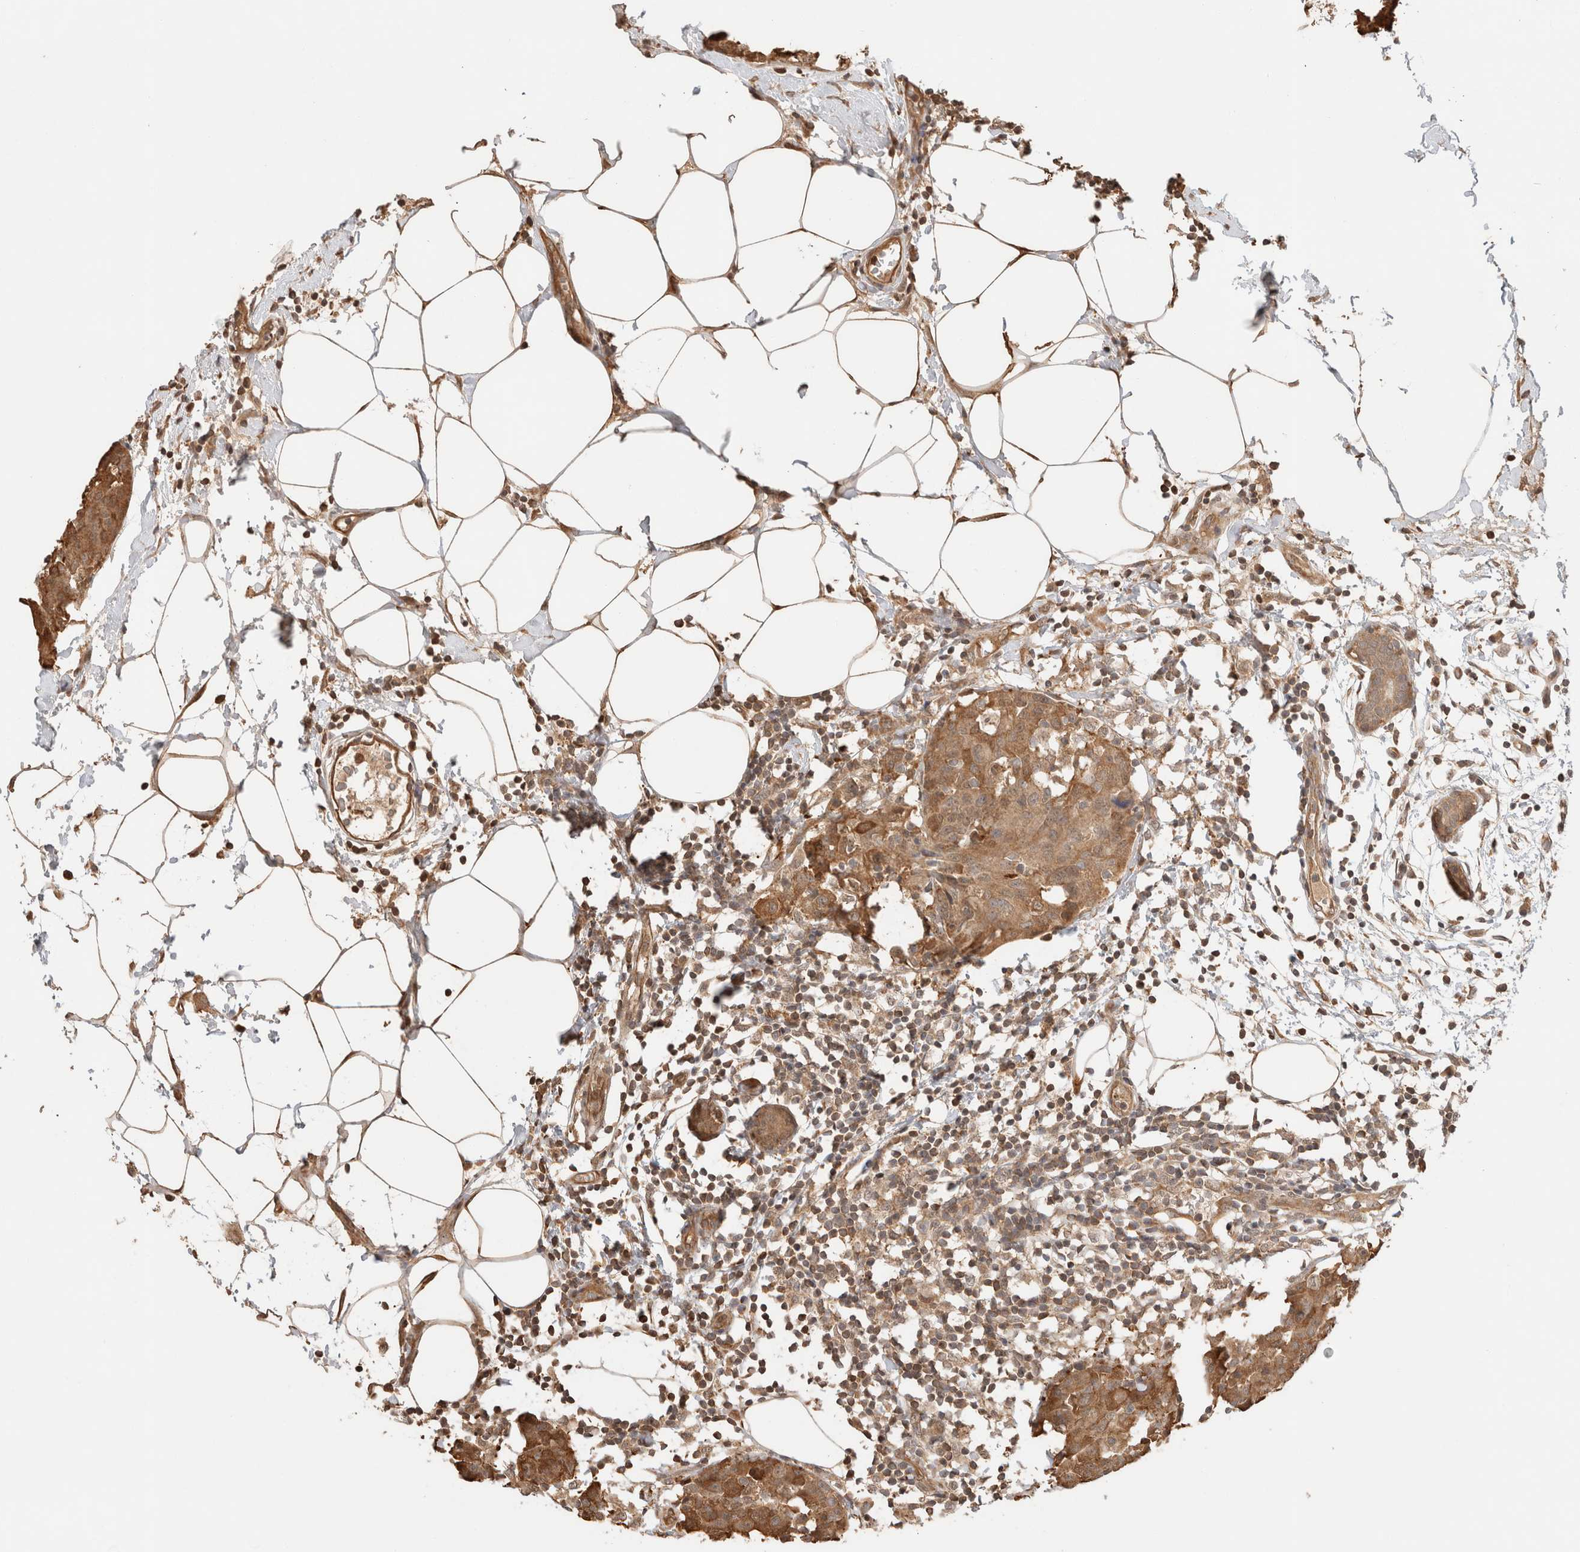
{"staining": {"intensity": "moderate", "quantity": ">75%", "location": "cytoplasmic/membranous"}, "tissue": "breast cancer", "cell_type": "Tumor cells", "image_type": "cancer", "snomed": [{"axis": "morphology", "description": "Normal tissue, NOS"}, {"axis": "morphology", "description": "Duct carcinoma"}, {"axis": "topography", "description": "Breast"}], "caption": "The photomicrograph demonstrates immunohistochemical staining of breast cancer (invasive ductal carcinoma). There is moderate cytoplasmic/membranous positivity is present in about >75% of tumor cells.", "gene": "YWHAH", "patient": {"sex": "female", "age": 37}}